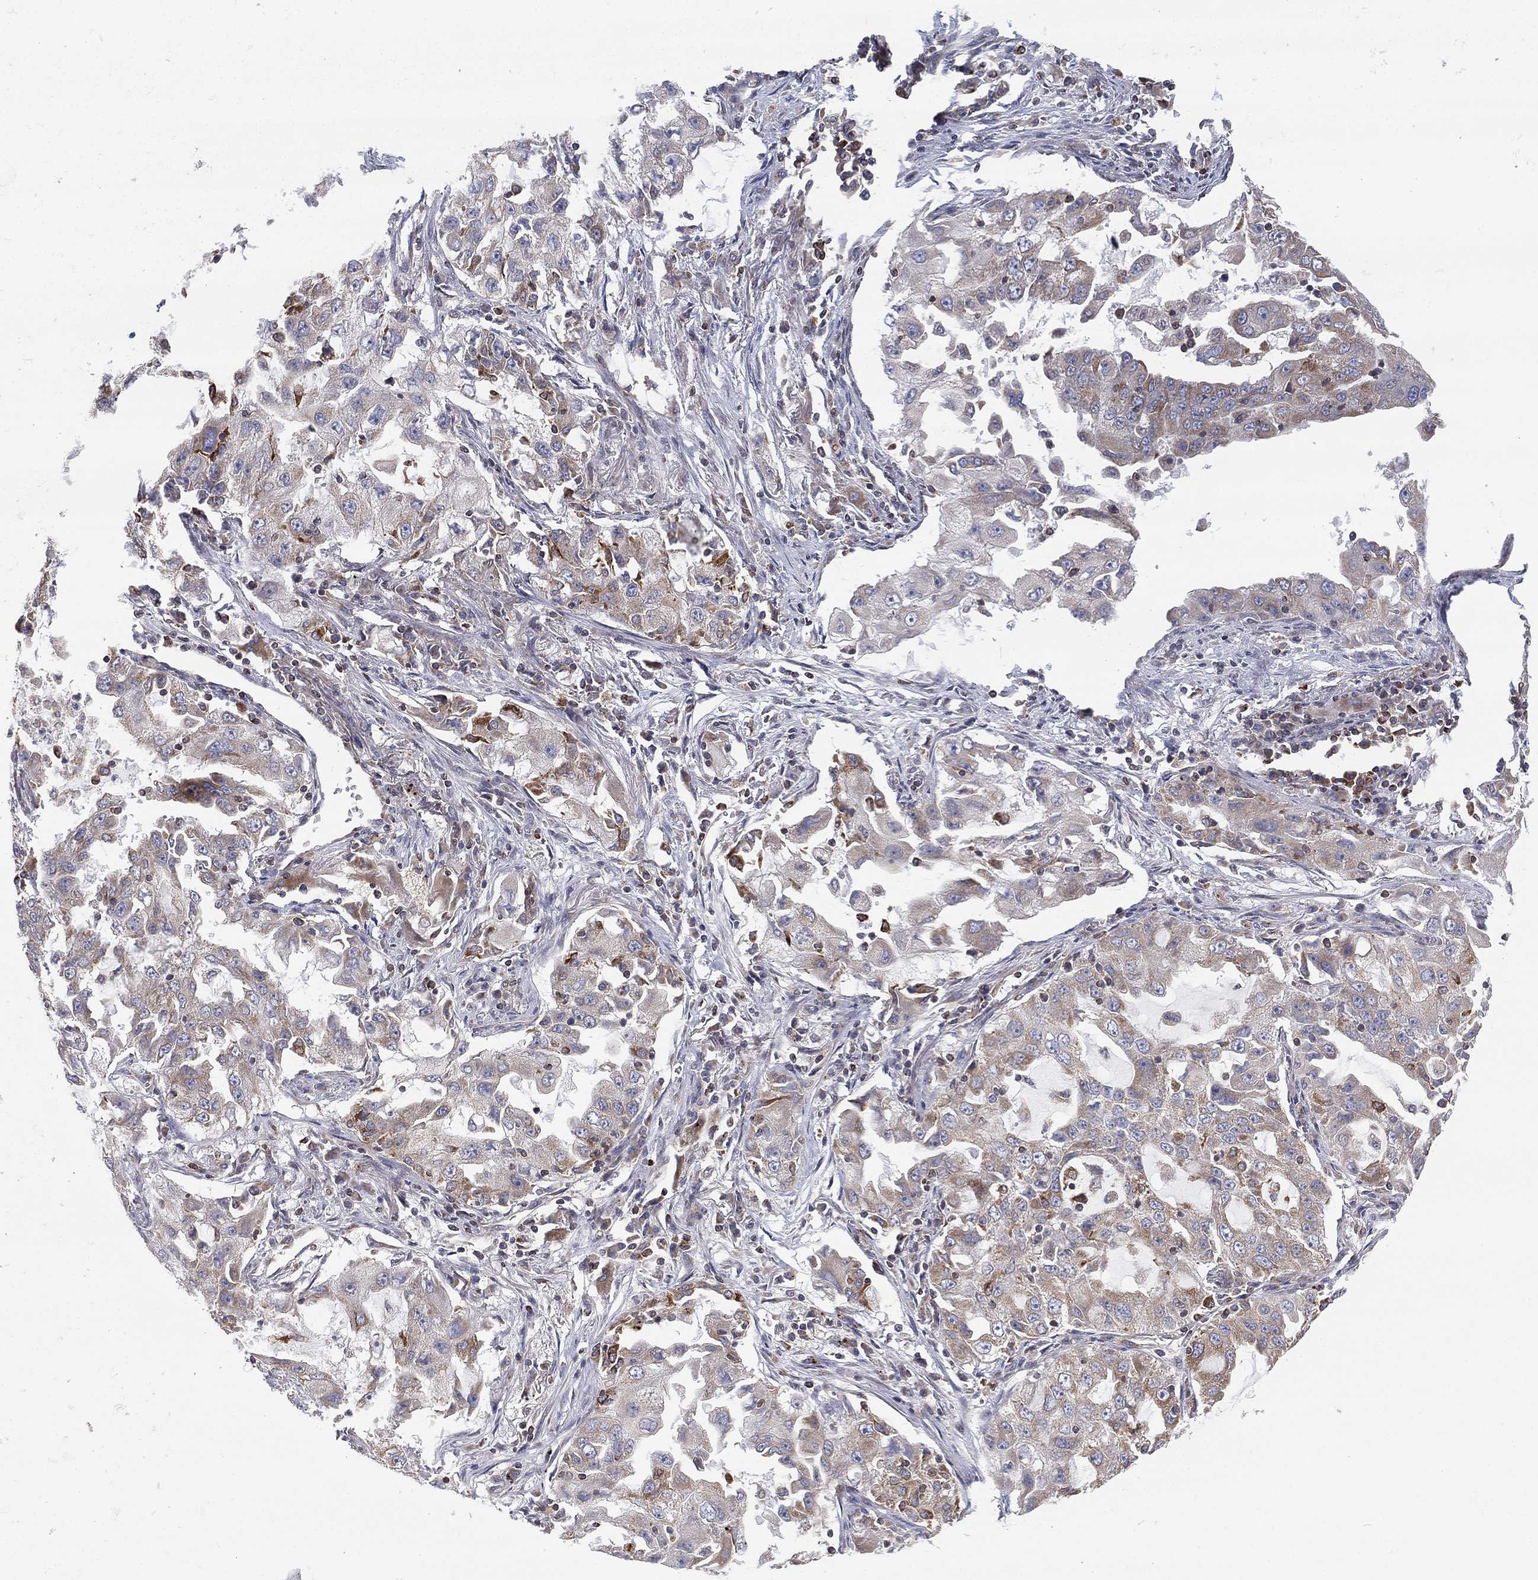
{"staining": {"intensity": "weak", "quantity": "<25%", "location": "cytoplasmic/membranous"}, "tissue": "lung cancer", "cell_type": "Tumor cells", "image_type": "cancer", "snomed": [{"axis": "morphology", "description": "Adenocarcinoma, NOS"}, {"axis": "topography", "description": "Lung"}], "caption": "Adenocarcinoma (lung) was stained to show a protein in brown. There is no significant positivity in tumor cells.", "gene": "CYB5B", "patient": {"sex": "female", "age": 61}}